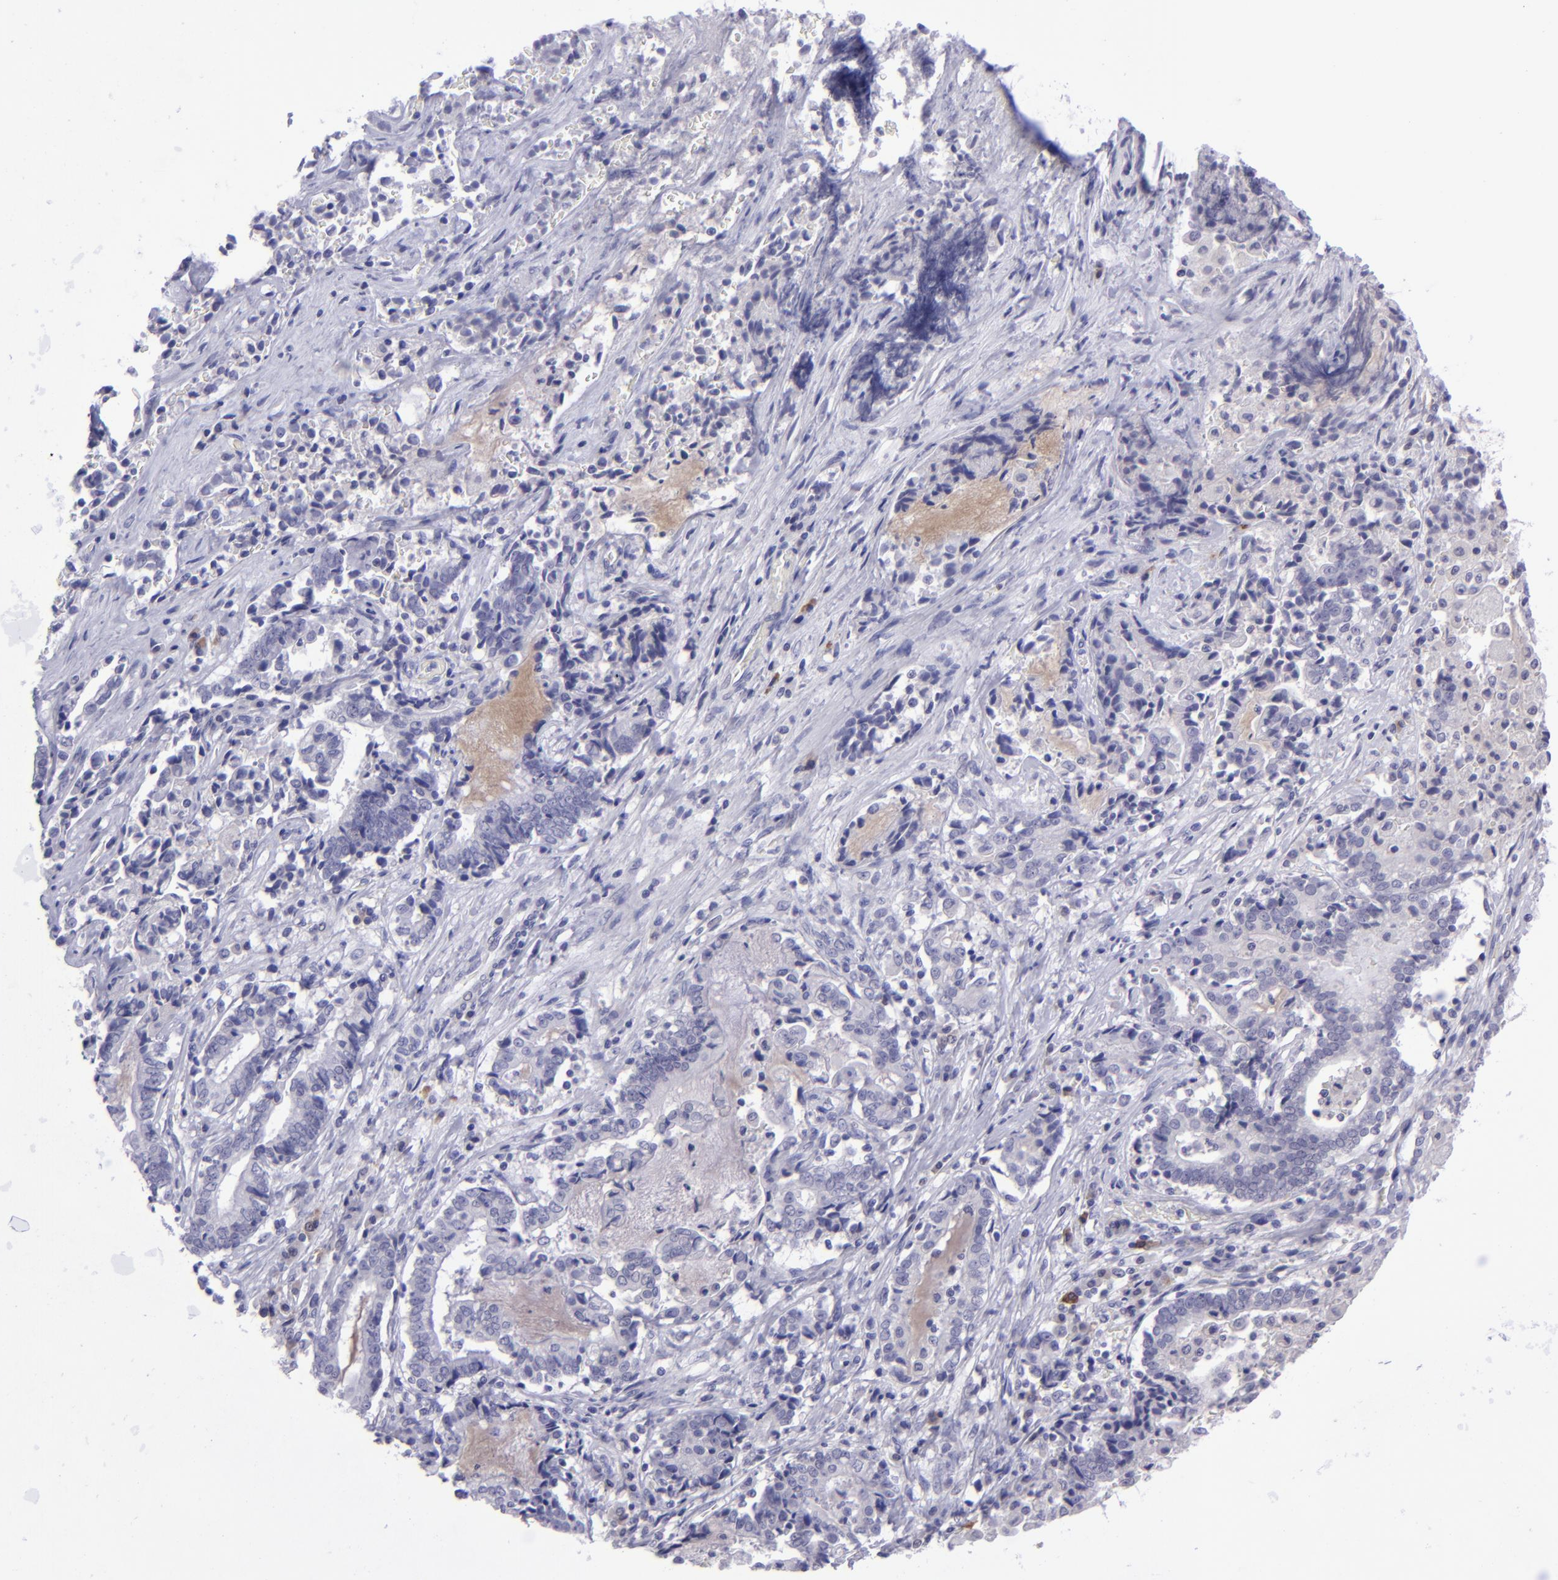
{"staining": {"intensity": "negative", "quantity": "none", "location": "none"}, "tissue": "liver cancer", "cell_type": "Tumor cells", "image_type": "cancer", "snomed": [{"axis": "morphology", "description": "Cholangiocarcinoma"}, {"axis": "topography", "description": "Liver"}], "caption": "Tumor cells show no significant expression in liver cholangiocarcinoma.", "gene": "POU2F2", "patient": {"sex": "male", "age": 57}}